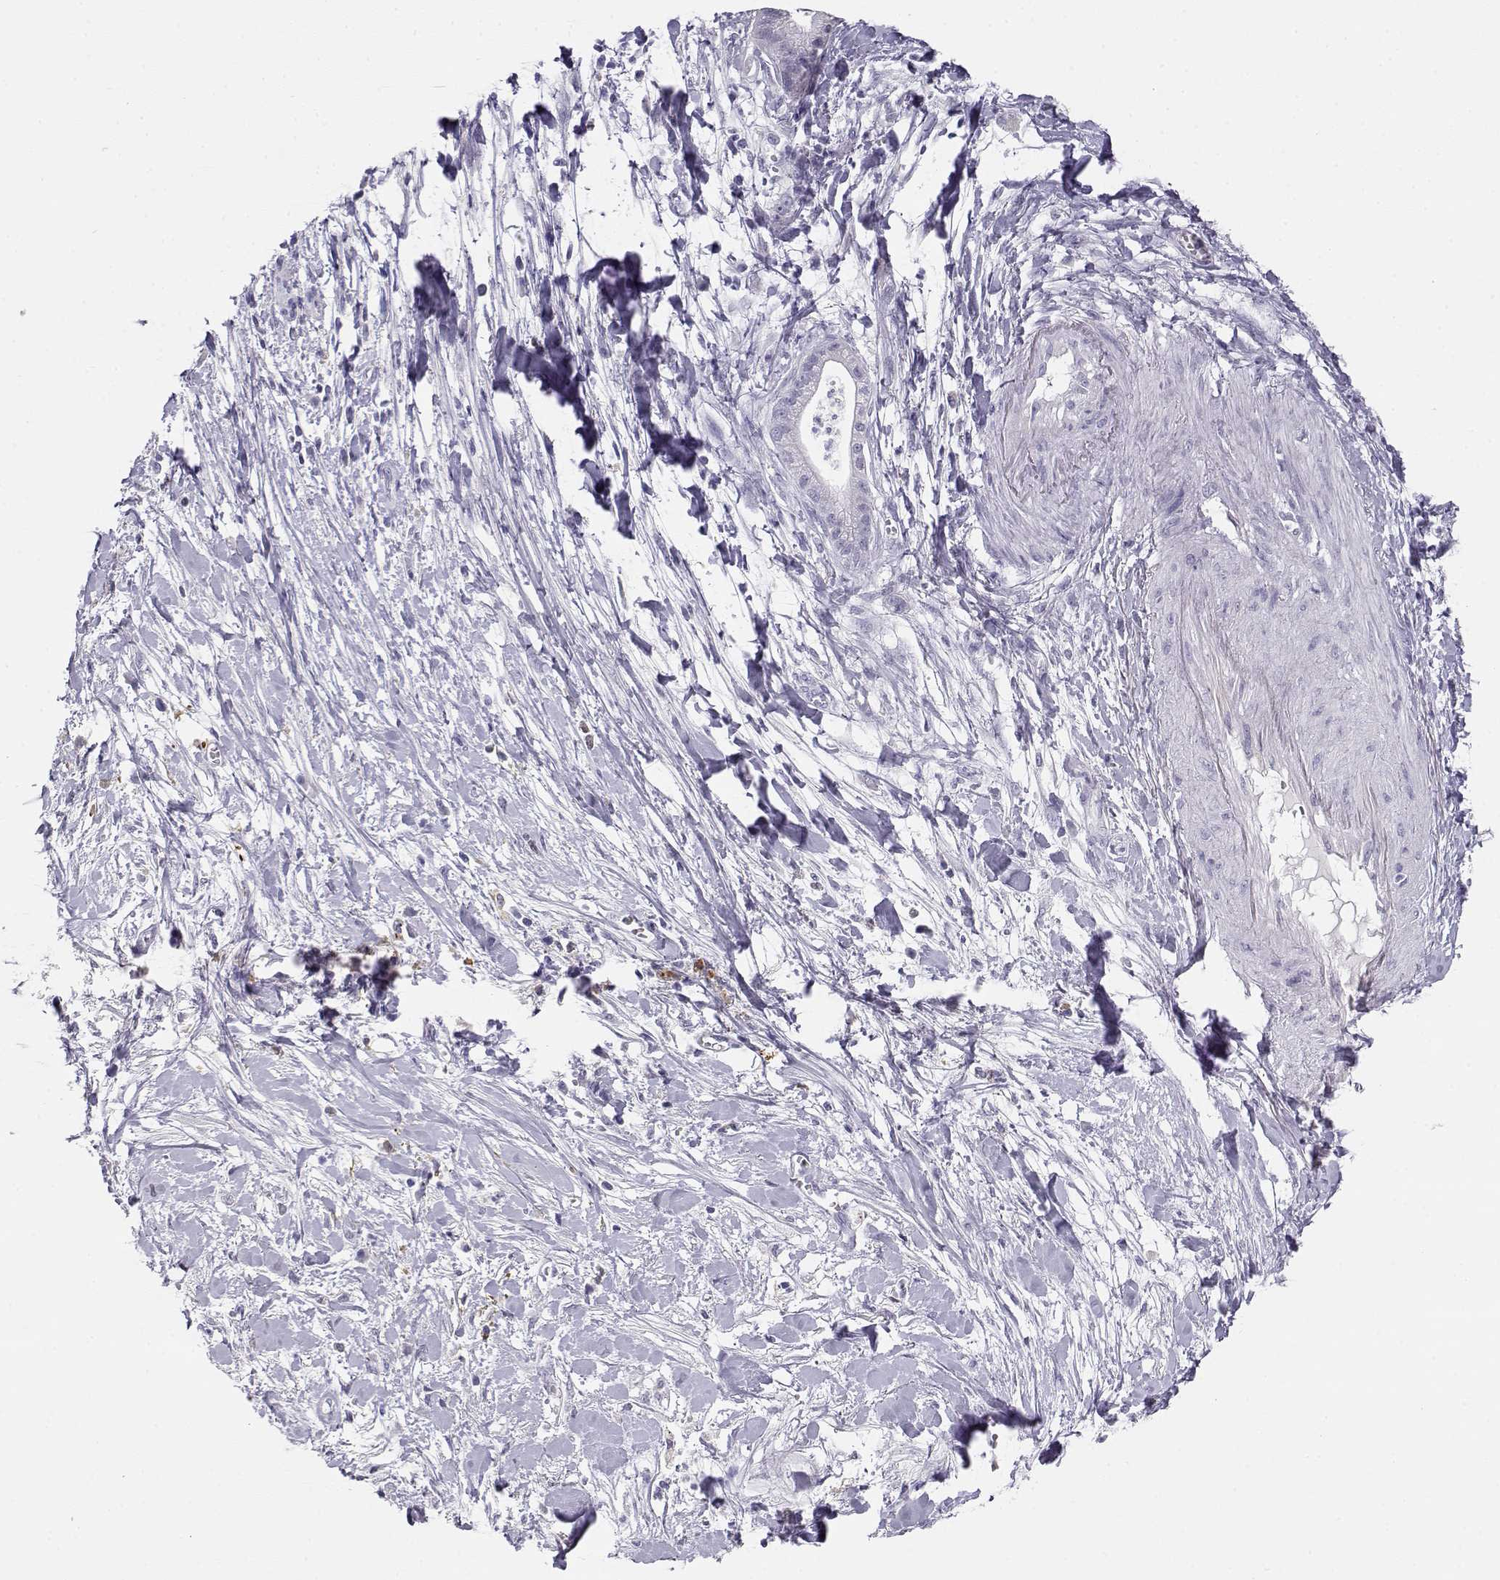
{"staining": {"intensity": "negative", "quantity": "none", "location": "none"}, "tissue": "pancreatic cancer", "cell_type": "Tumor cells", "image_type": "cancer", "snomed": [{"axis": "morphology", "description": "Normal tissue, NOS"}, {"axis": "morphology", "description": "Adenocarcinoma, NOS"}, {"axis": "topography", "description": "Lymph node"}, {"axis": "topography", "description": "Pancreas"}], "caption": "IHC of human pancreatic adenocarcinoma exhibits no expression in tumor cells.", "gene": "NUTM1", "patient": {"sex": "female", "age": 58}}